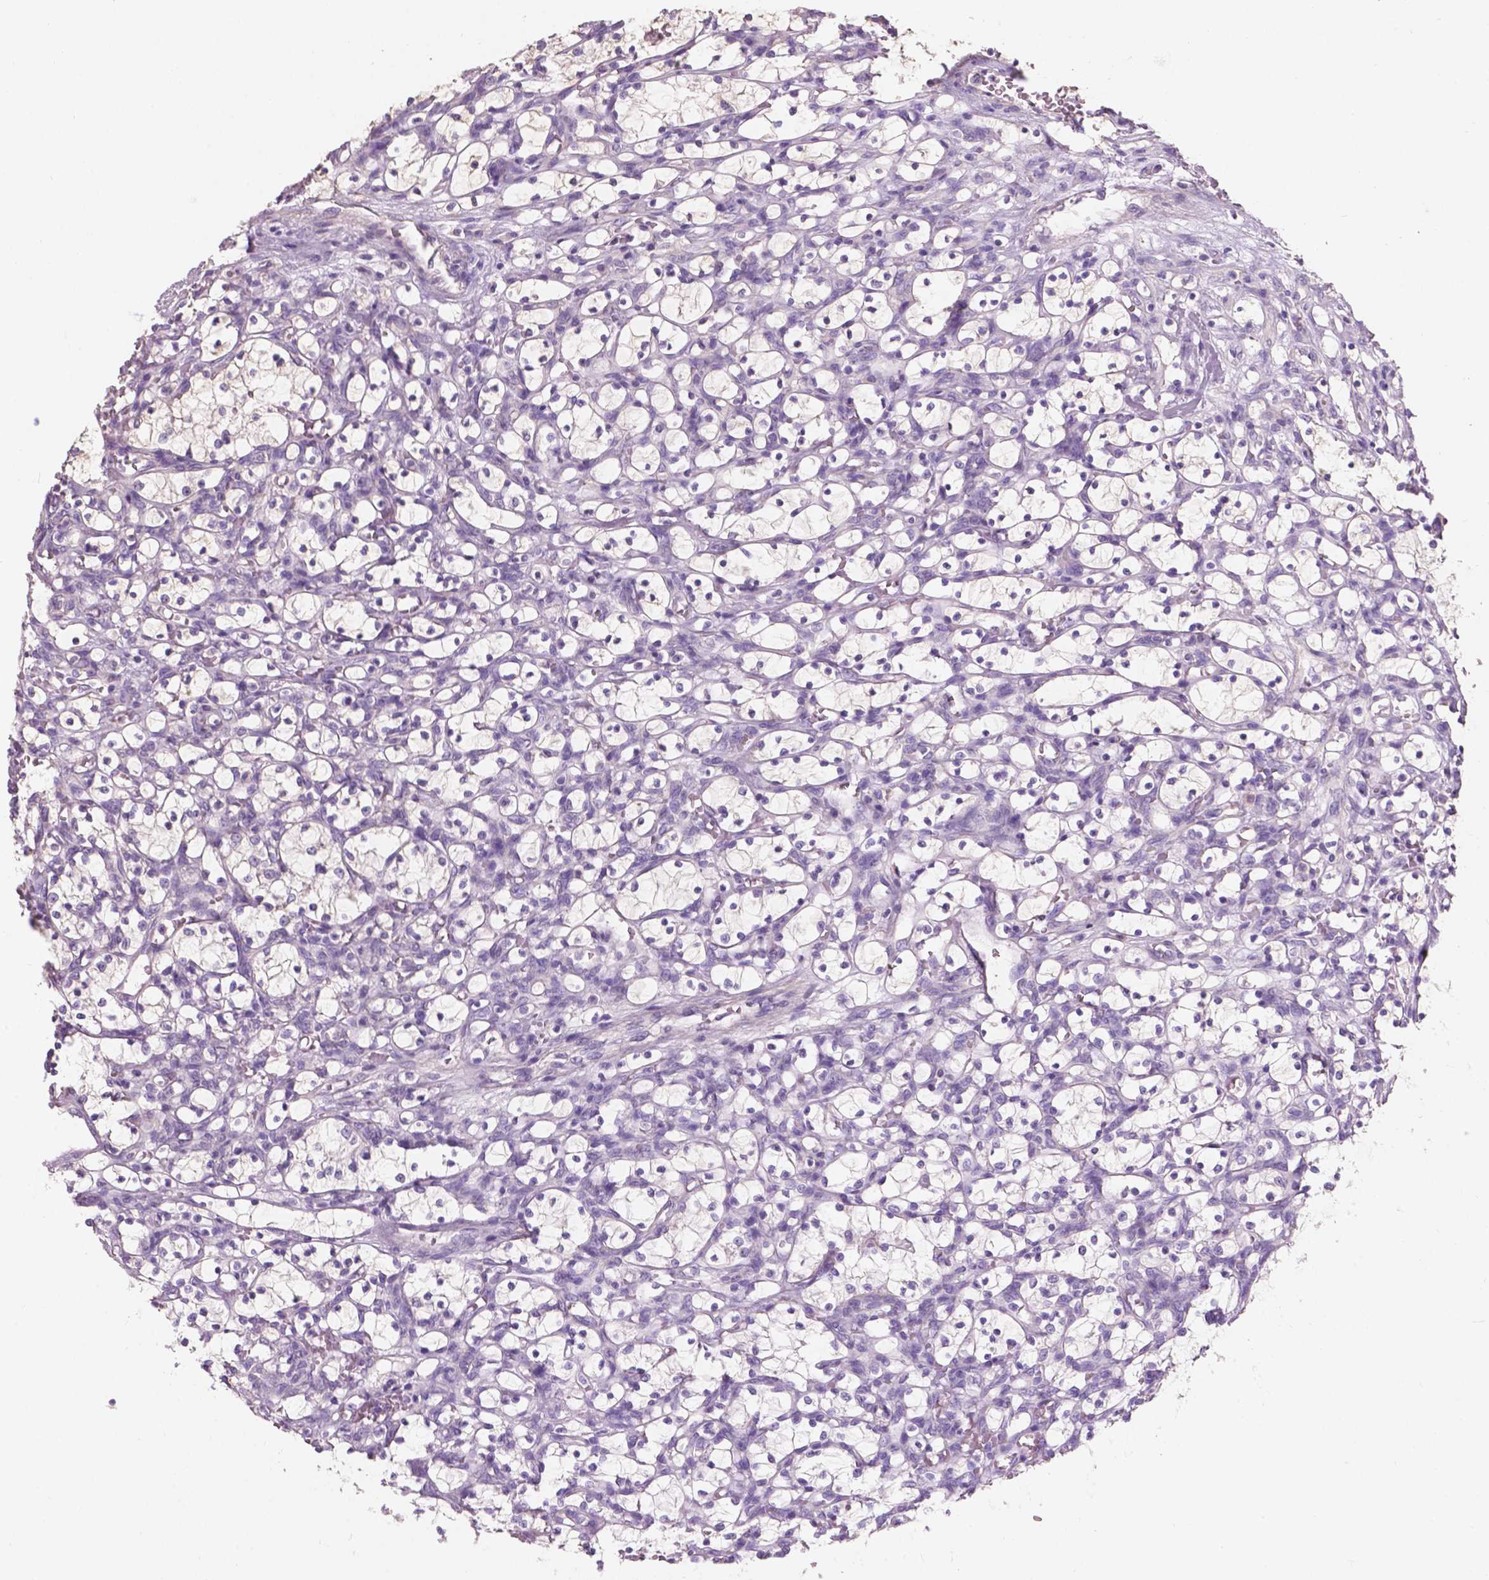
{"staining": {"intensity": "negative", "quantity": "none", "location": "none"}, "tissue": "renal cancer", "cell_type": "Tumor cells", "image_type": "cancer", "snomed": [{"axis": "morphology", "description": "Adenocarcinoma, NOS"}, {"axis": "topography", "description": "Kidney"}], "caption": "A high-resolution photomicrograph shows immunohistochemistry staining of renal cancer, which displays no significant positivity in tumor cells. (Brightfield microscopy of DAB immunohistochemistry (IHC) at high magnification).", "gene": "SBSN", "patient": {"sex": "female", "age": 69}}